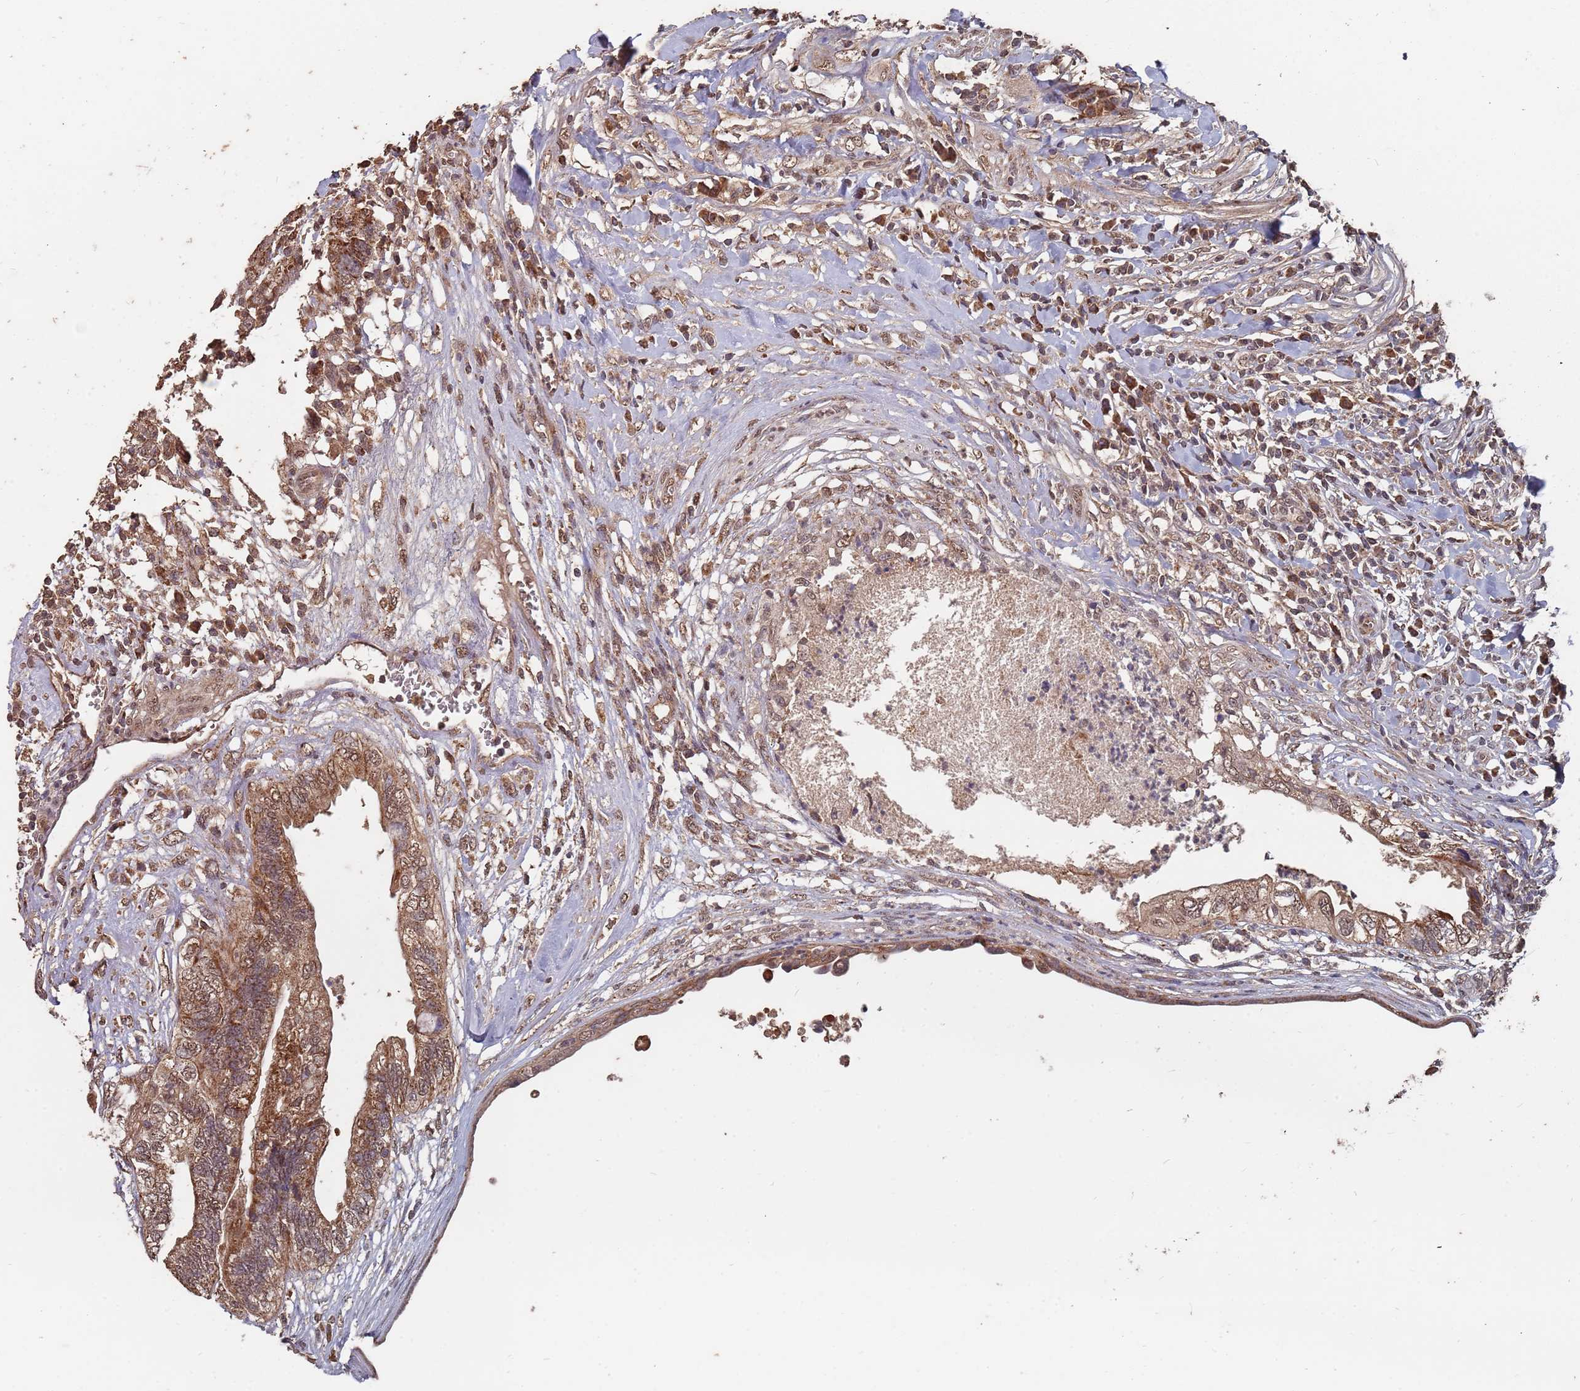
{"staining": {"intensity": "moderate", "quantity": ">75%", "location": "cytoplasmic/membranous"}, "tissue": "testis cancer", "cell_type": "Tumor cells", "image_type": "cancer", "snomed": [{"axis": "morphology", "description": "Seminoma, NOS"}, {"axis": "morphology", "description": "Carcinoma, Embryonal, NOS"}, {"axis": "topography", "description": "Testis"}], "caption": "A brown stain labels moderate cytoplasmic/membranous staining of a protein in human testis cancer (embryonal carcinoma) tumor cells. The protein of interest is shown in brown color, while the nuclei are stained blue.", "gene": "PRORP", "patient": {"sex": "male", "age": 29}}